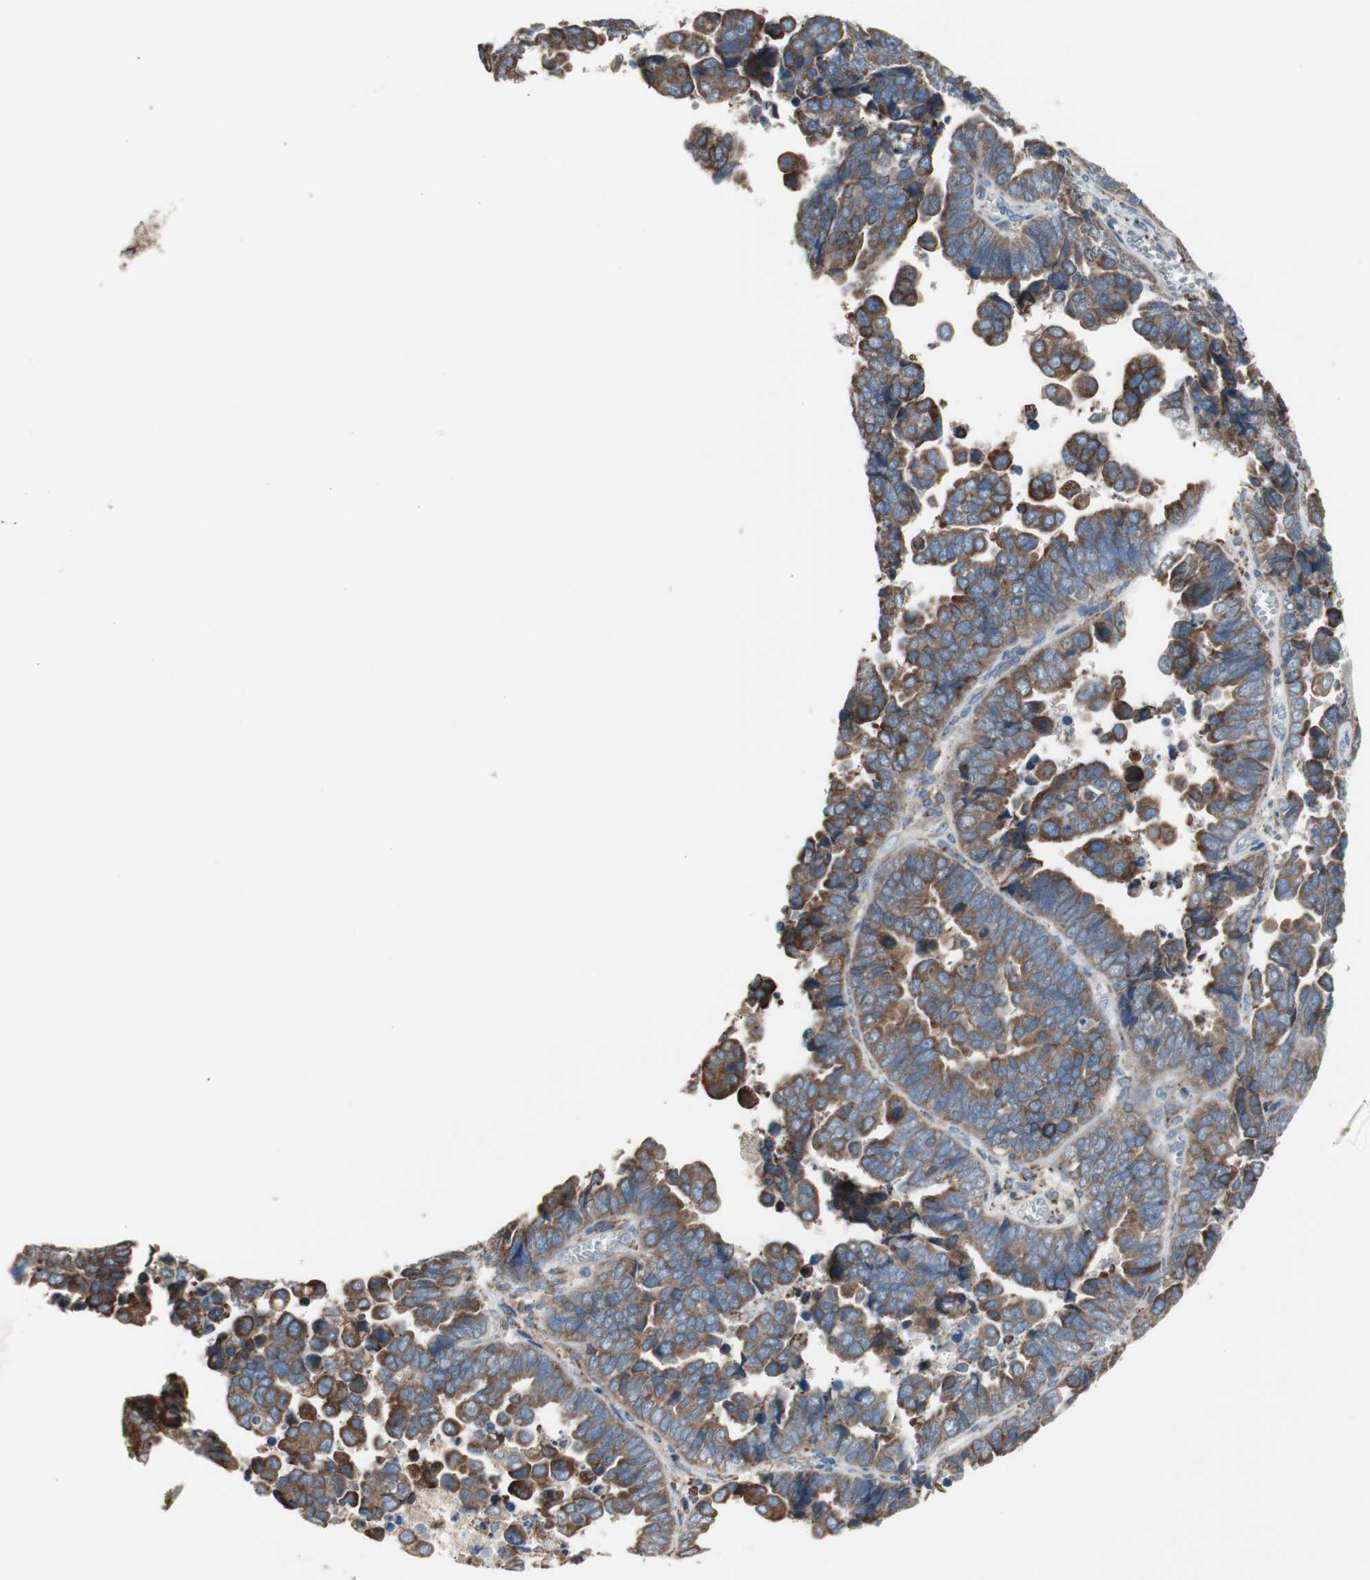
{"staining": {"intensity": "moderate", "quantity": ">75%", "location": "cytoplasmic/membranous"}, "tissue": "endometrial cancer", "cell_type": "Tumor cells", "image_type": "cancer", "snomed": [{"axis": "morphology", "description": "Adenocarcinoma, NOS"}, {"axis": "topography", "description": "Endometrium"}], "caption": "Protein staining demonstrates moderate cytoplasmic/membranous expression in approximately >75% of tumor cells in endometrial cancer.", "gene": "SLC27A4", "patient": {"sex": "female", "age": 75}}